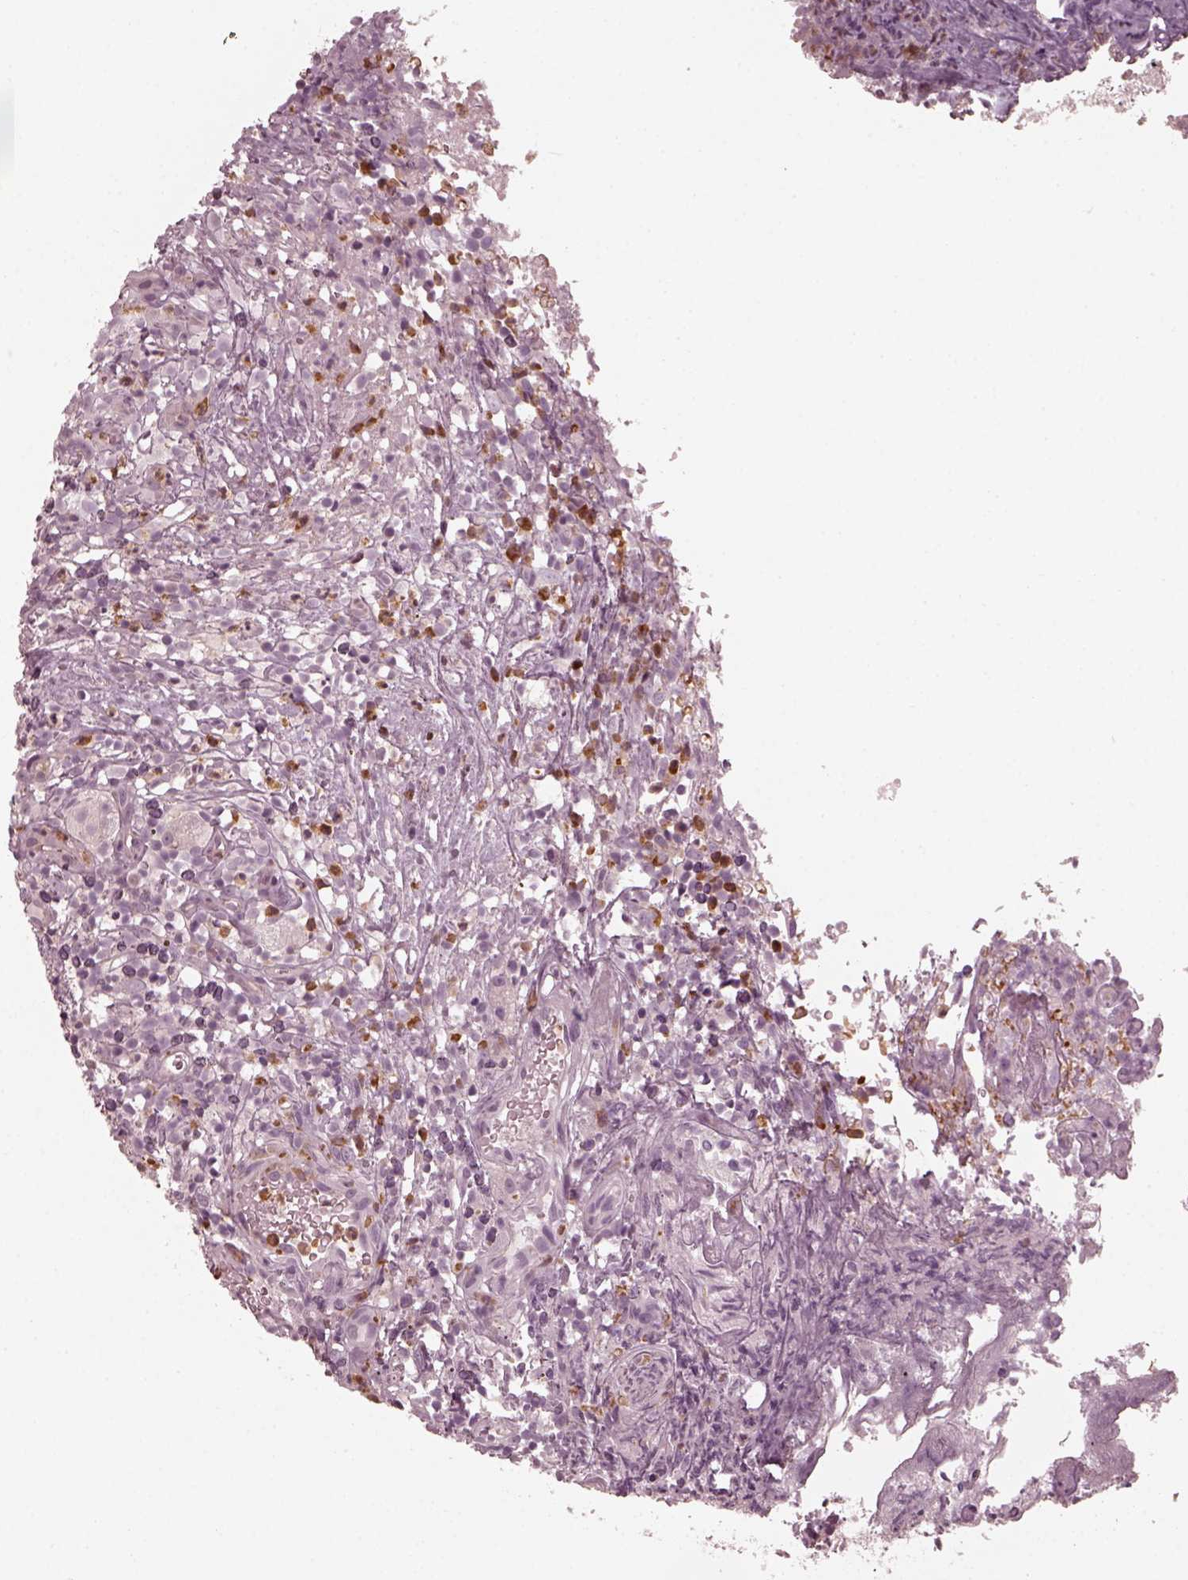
{"staining": {"intensity": "negative", "quantity": "none", "location": "none"}, "tissue": "prostate cancer", "cell_type": "Tumor cells", "image_type": "cancer", "snomed": [{"axis": "morphology", "description": "Adenocarcinoma, High grade"}, {"axis": "topography", "description": "Prostate"}], "caption": "Human high-grade adenocarcinoma (prostate) stained for a protein using IHC demonstrates no expression in tumor cells.", "gene": "CHIT1", "patient": {"sex": "male", "age": 53}}